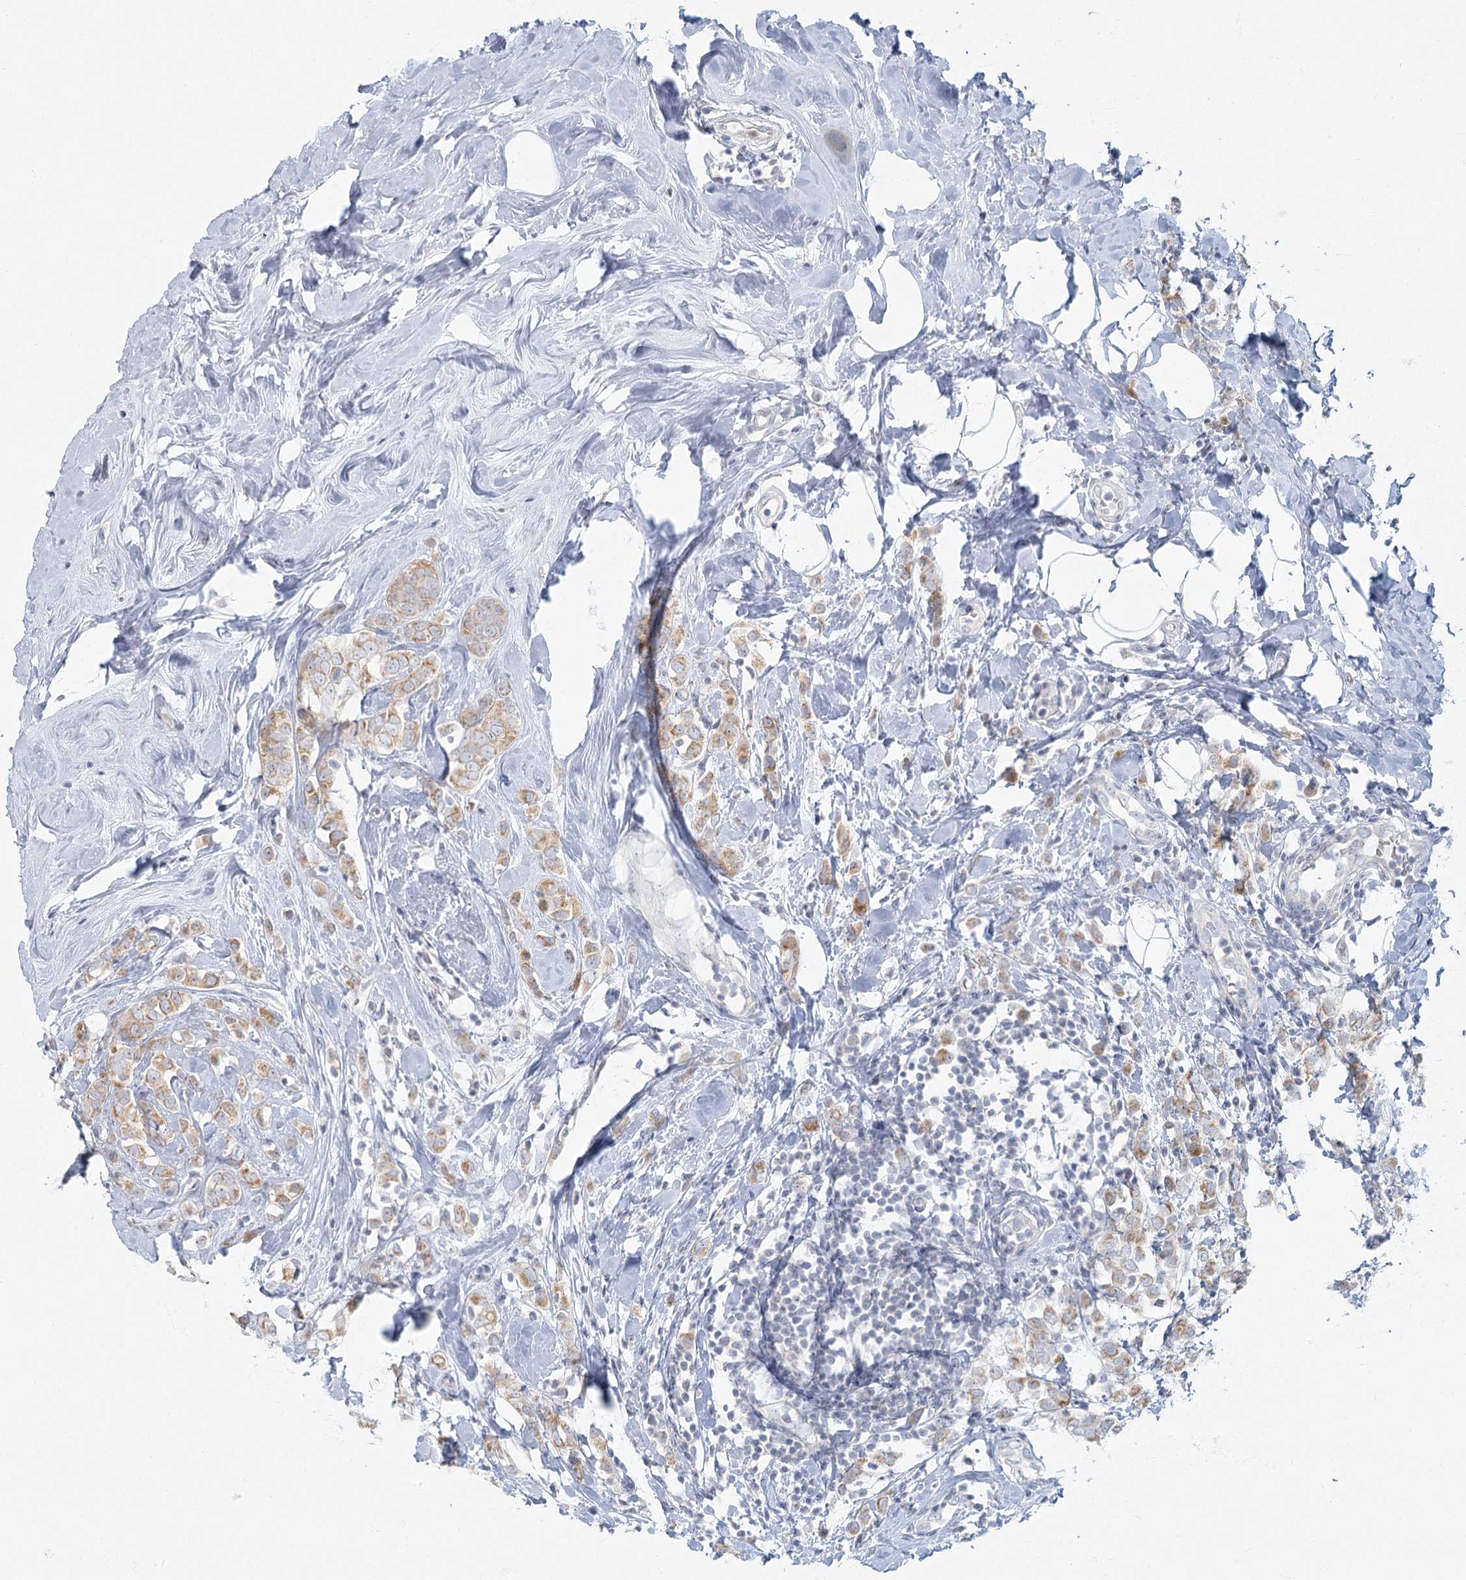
{"staining": {"intensity": "moderate", "quantity": ">75%", "location": "cytoplasmic/membranous"}, "tissue": "breast cancer", "cell_type": "Tumor cells", "image_type": "cancer", "snomed": [{"axis": "morphology", "description": "Lobular carcinoma"}, {"axis": "topography", "description": "Breast"}], "caption": "Immunohistochemistry photomicrograph of neoplastic tissue: breast lobular carcinoma stained using immunohistochemistry demonstrates medium levels of moderate protein expression localized specifically in the cytoplasmic/membranous of tumor cells, appearing as a cytoplasmic/membranous brown color.", "gene": "FAM110C", "patient": {"sex": "female", "age": 47}}